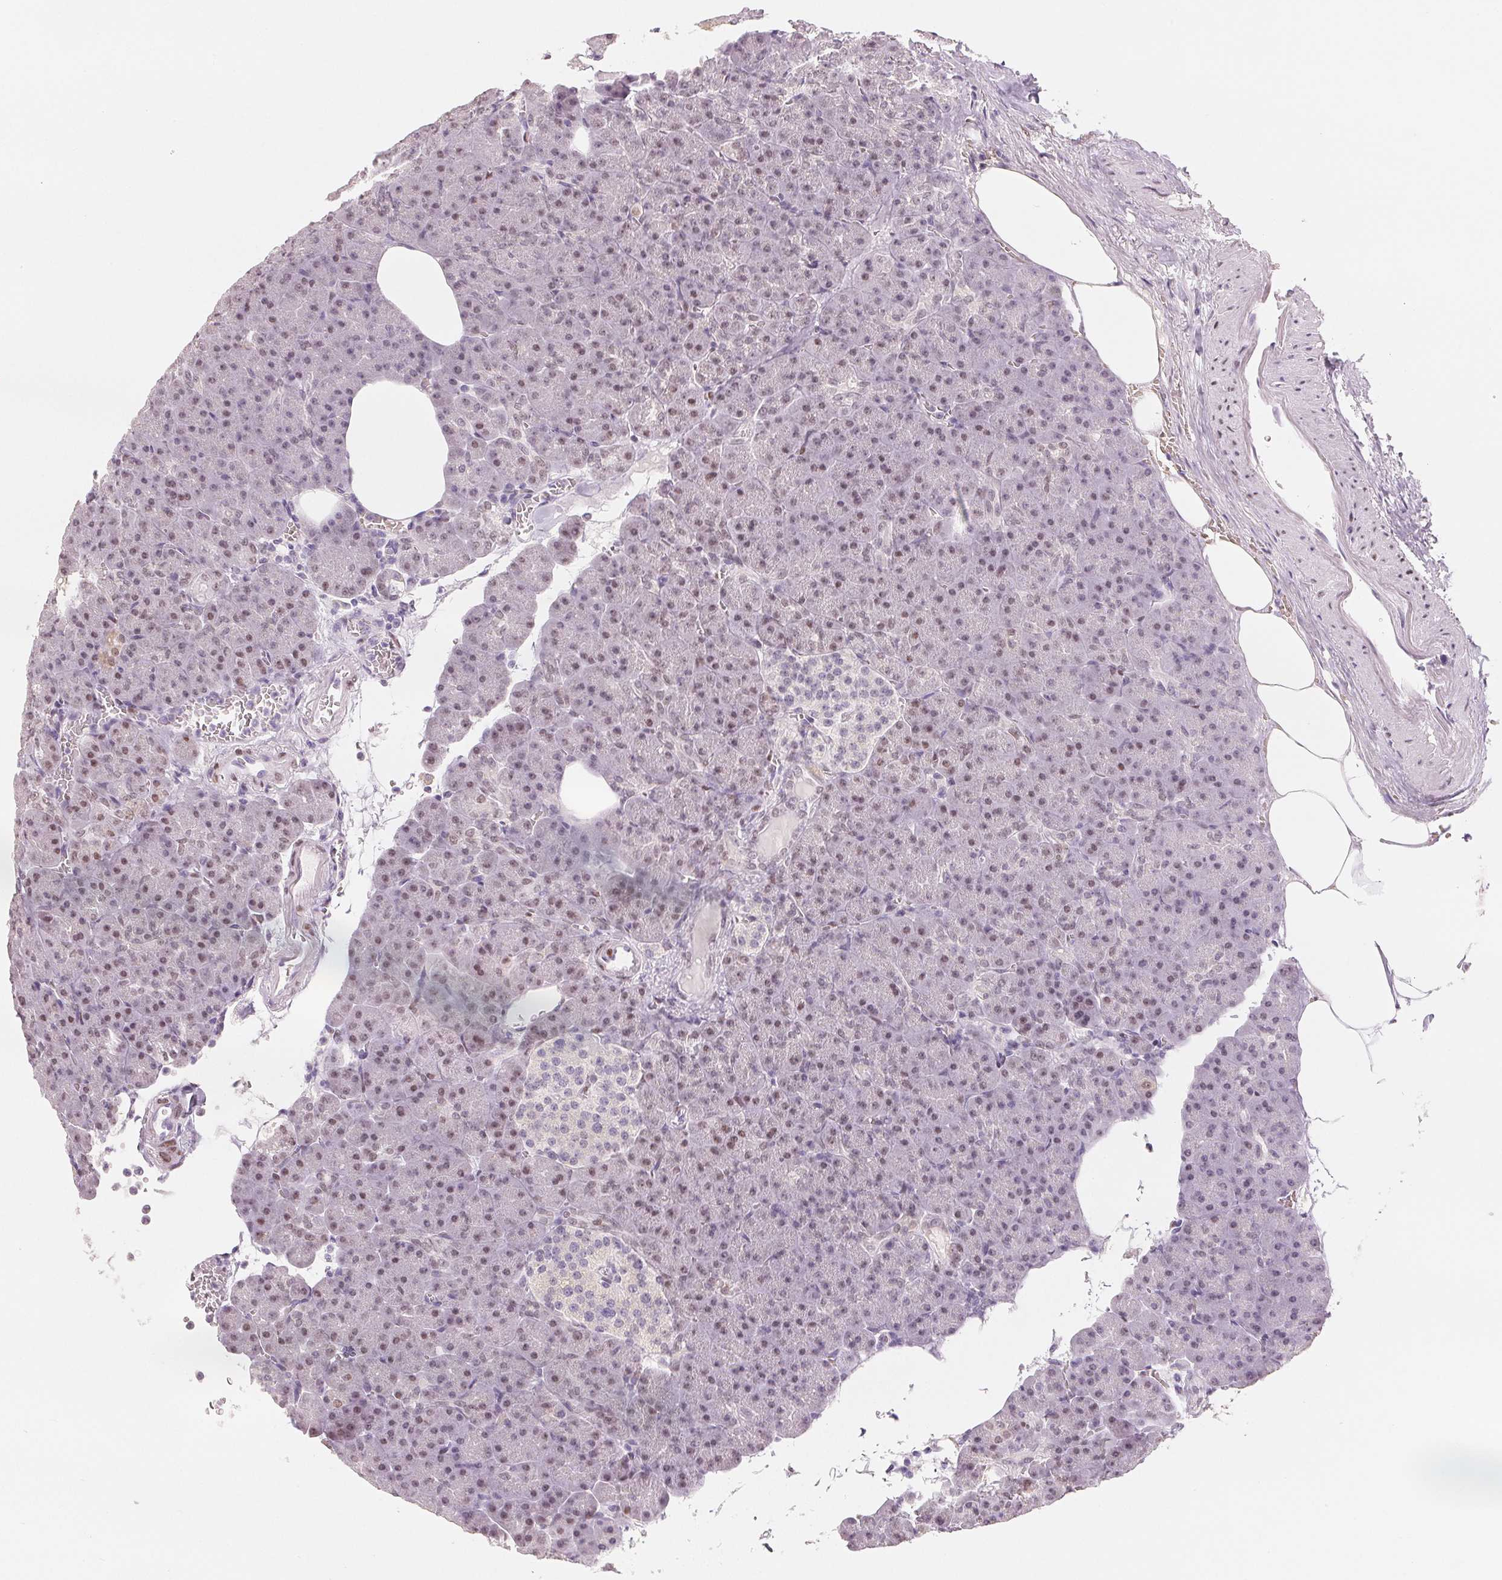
{"staining": {"intensity": "moderate", "quantity": "25%-75%", "location": "nuclear"}, "tissue": "pancreas", "cell_type": "Exocrine glandular cells", "image_type": "normal", "snomed": [{"axis": "morphology", "description": "Normal tissue, NOS"}, {"axis": "topography", "description": "Pancreas"}], "caption": "Immunohistochemistry (IHC) histopathology image of normal pancreas: pancreas stained using immunohistochemistry exhibits medium levels of moderate protein expression localized specifically in the nuclear of exocrine glandular cells, appearing as a nuclear brown color.", "gene": "SMARCD3", "patient": {"sex": "female", "age": 74}}